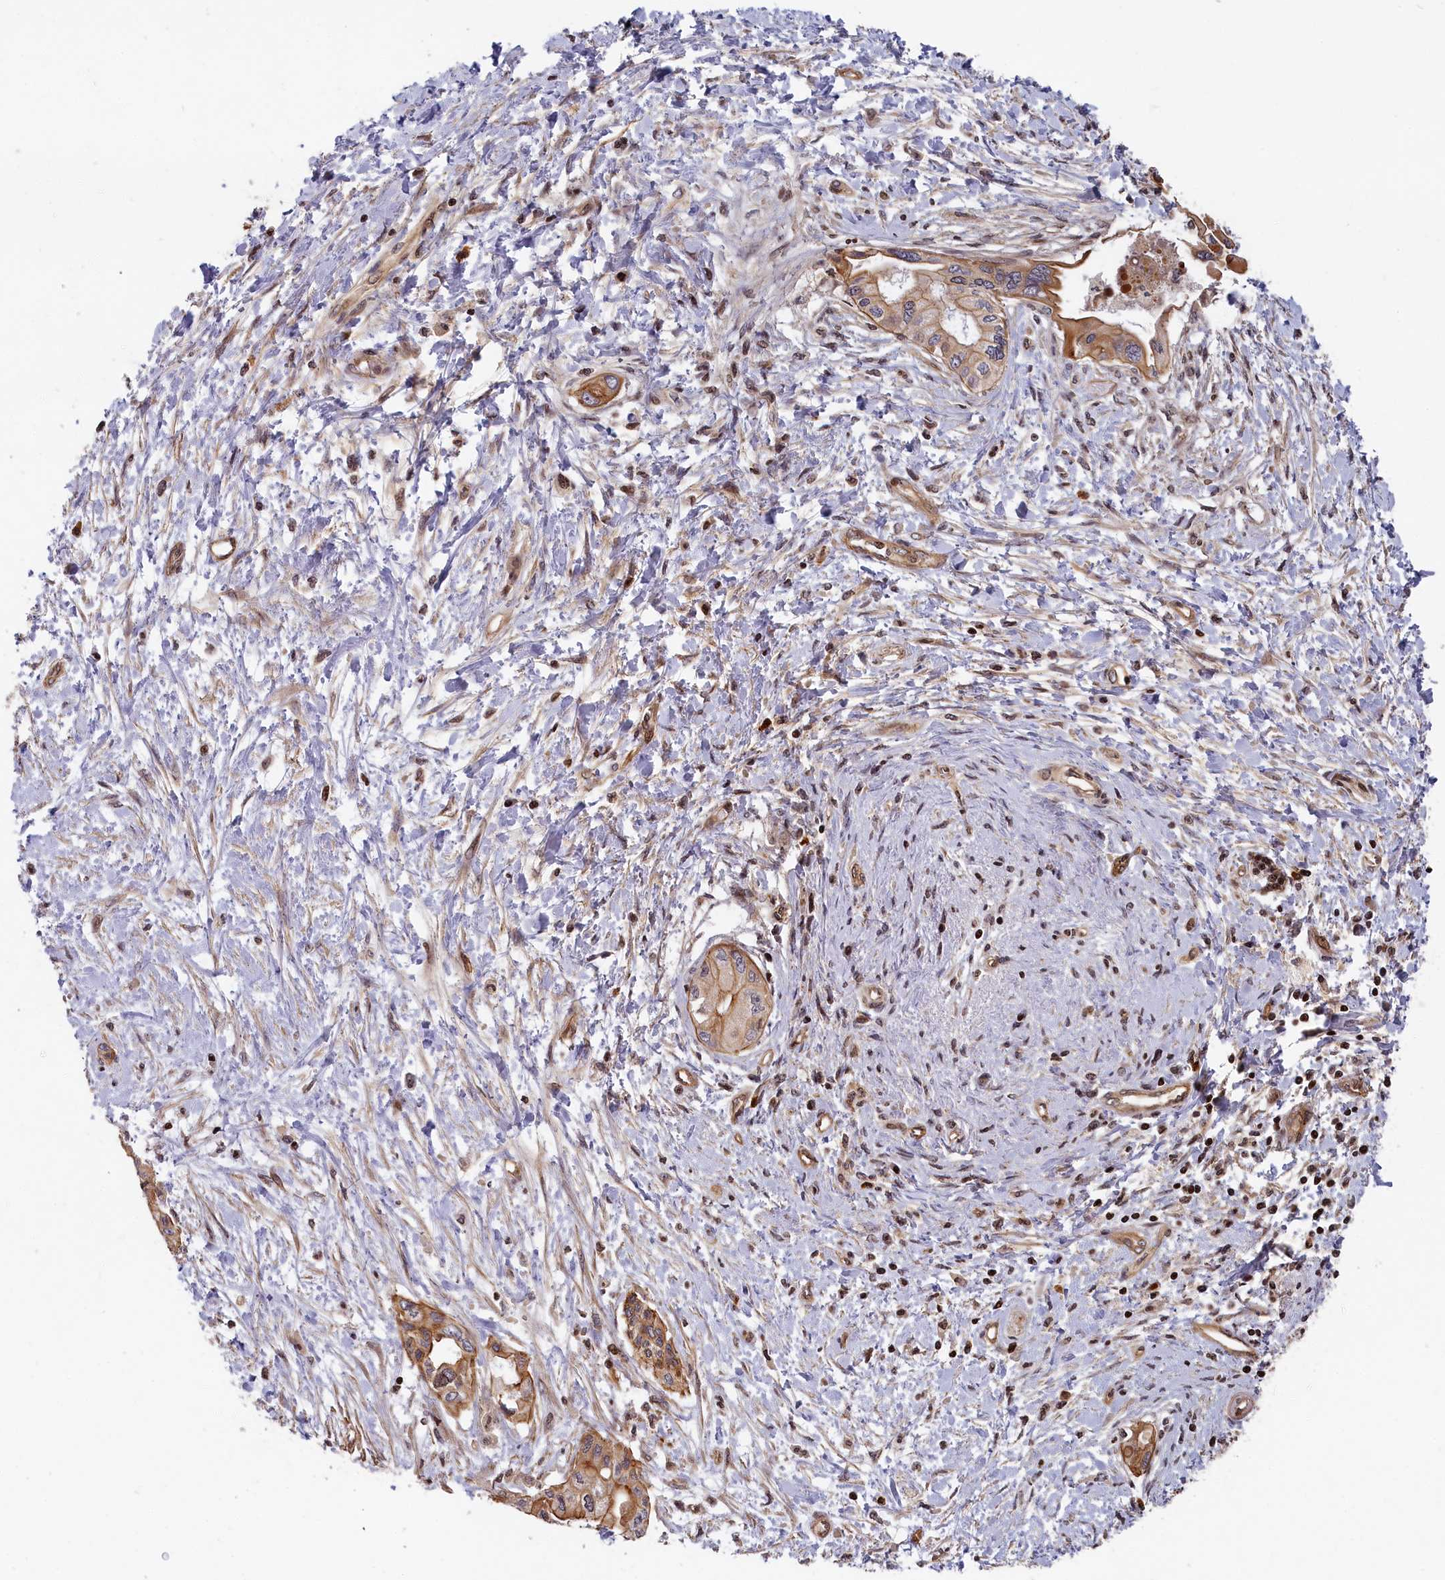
{"staining": {"intensity": "moderate", "quantity": ">75%", "location": "cytoplasmic/membranous"}, "tissue": "pancreatic cancer", "cell_type": "Tumor cells", "image_type": "cancer", "snomed": [{"axis": "morphology", "description": "Adenocarcinoma, NOS"}, {"axis": "topography", "description": "Pancreas"}], "caption": "Immunohistochemical staining of human pancreatic cancer (adenocarcinoma) exhibits moderate cytoplasmic/membranous protein expression in approximately >75% of tumor cells.", "gene": "CEP44", "patient": {"sex": "male", "age": 46}}